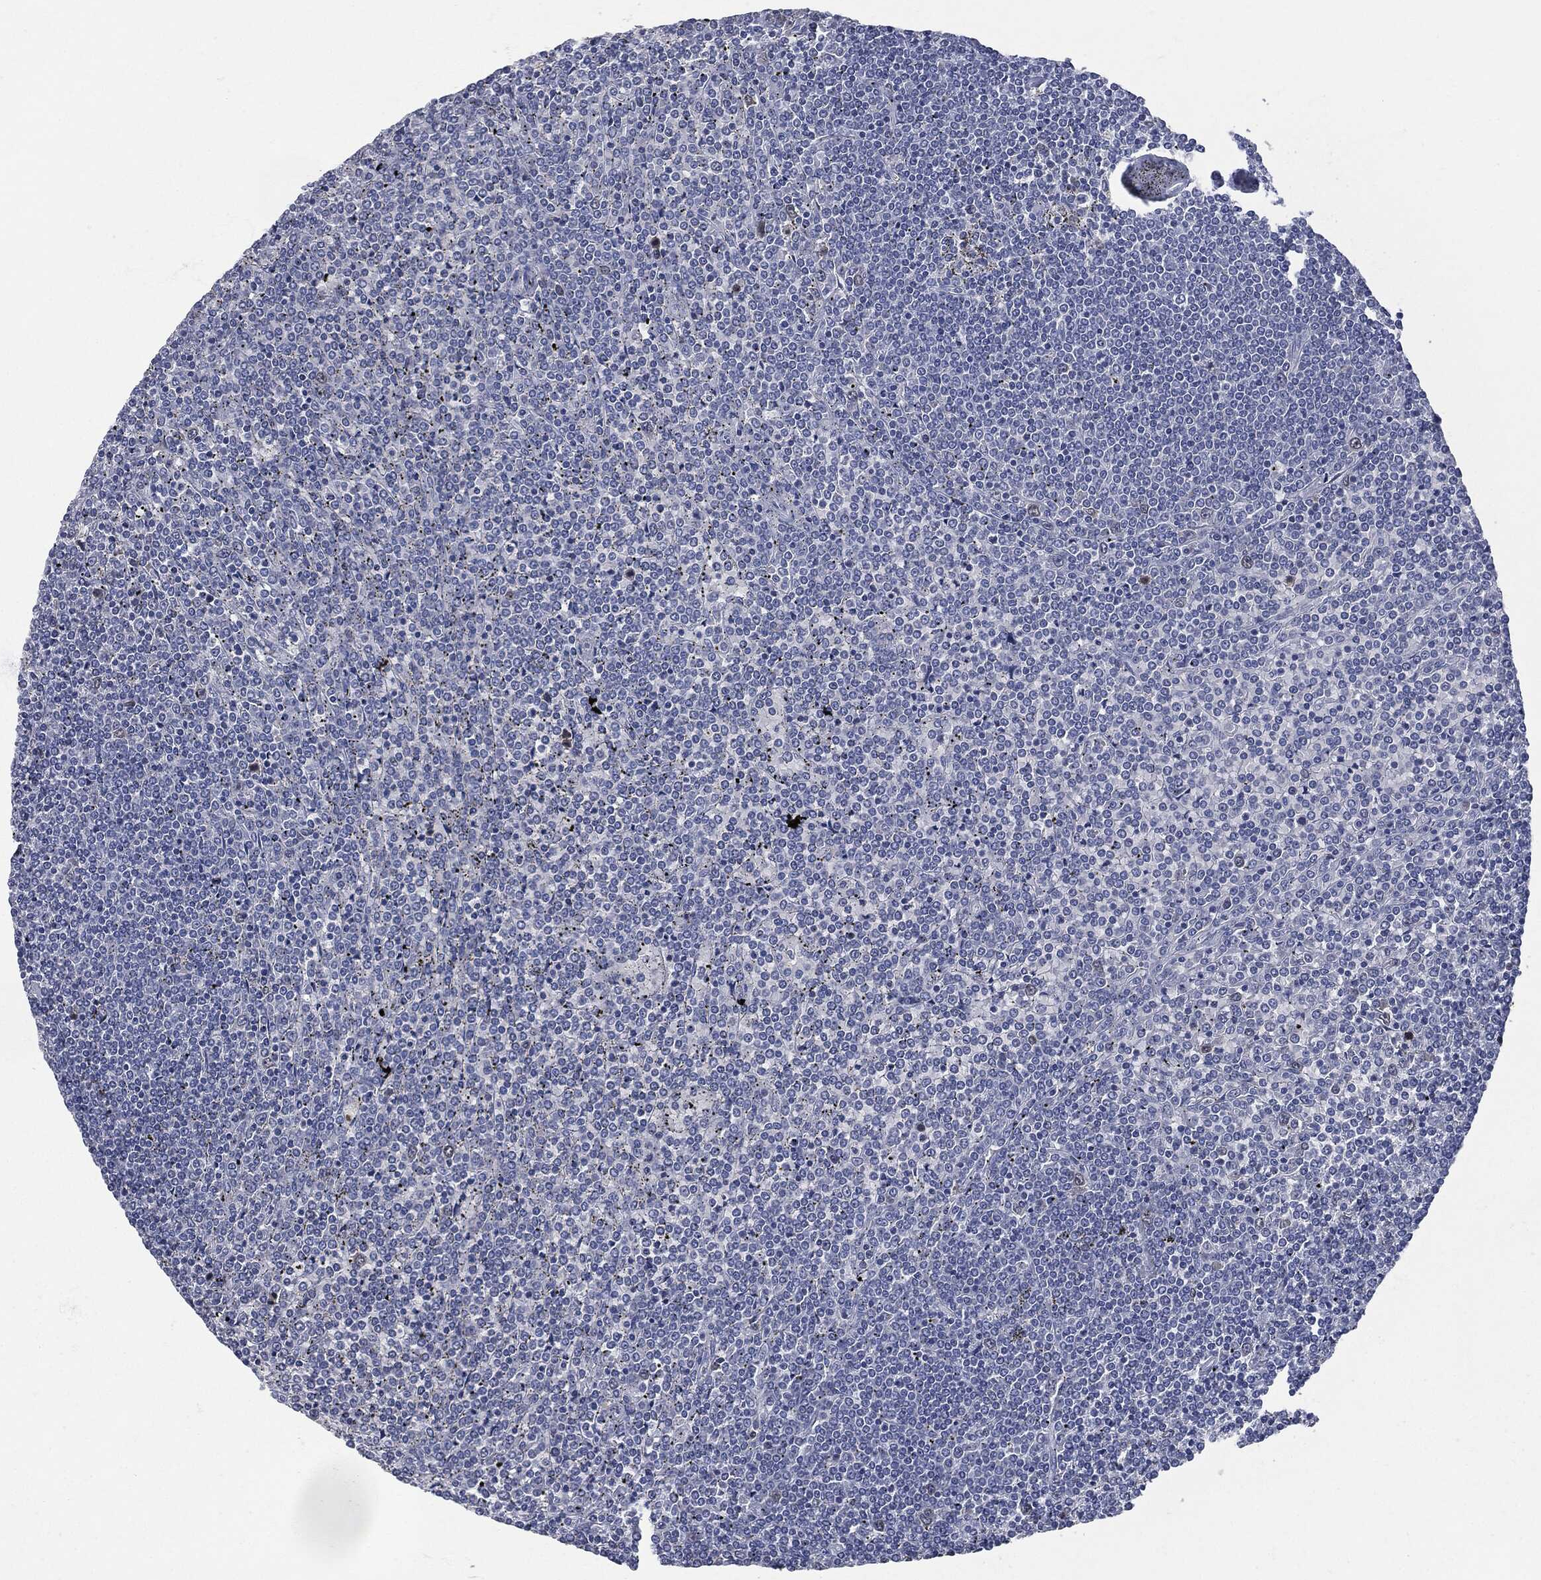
{"staining": {"intensity": "negative", "quantity": "none", "location": "none"}, "tissue": "lymphoma", "cell_type": "Tumor cells", "image_type": "cancer", "snomed": [{"axis": "morphology", "description": "Malignant lymphoma, non-Hodgkin's type, Low grade"}, {"axis": "topography", "description": "Spleen"}], "caption": "There is no significant expression in tumor cells of lymphoma.", "gene": "UBE2C", "patient": {"sex": "female", "age": 19}}